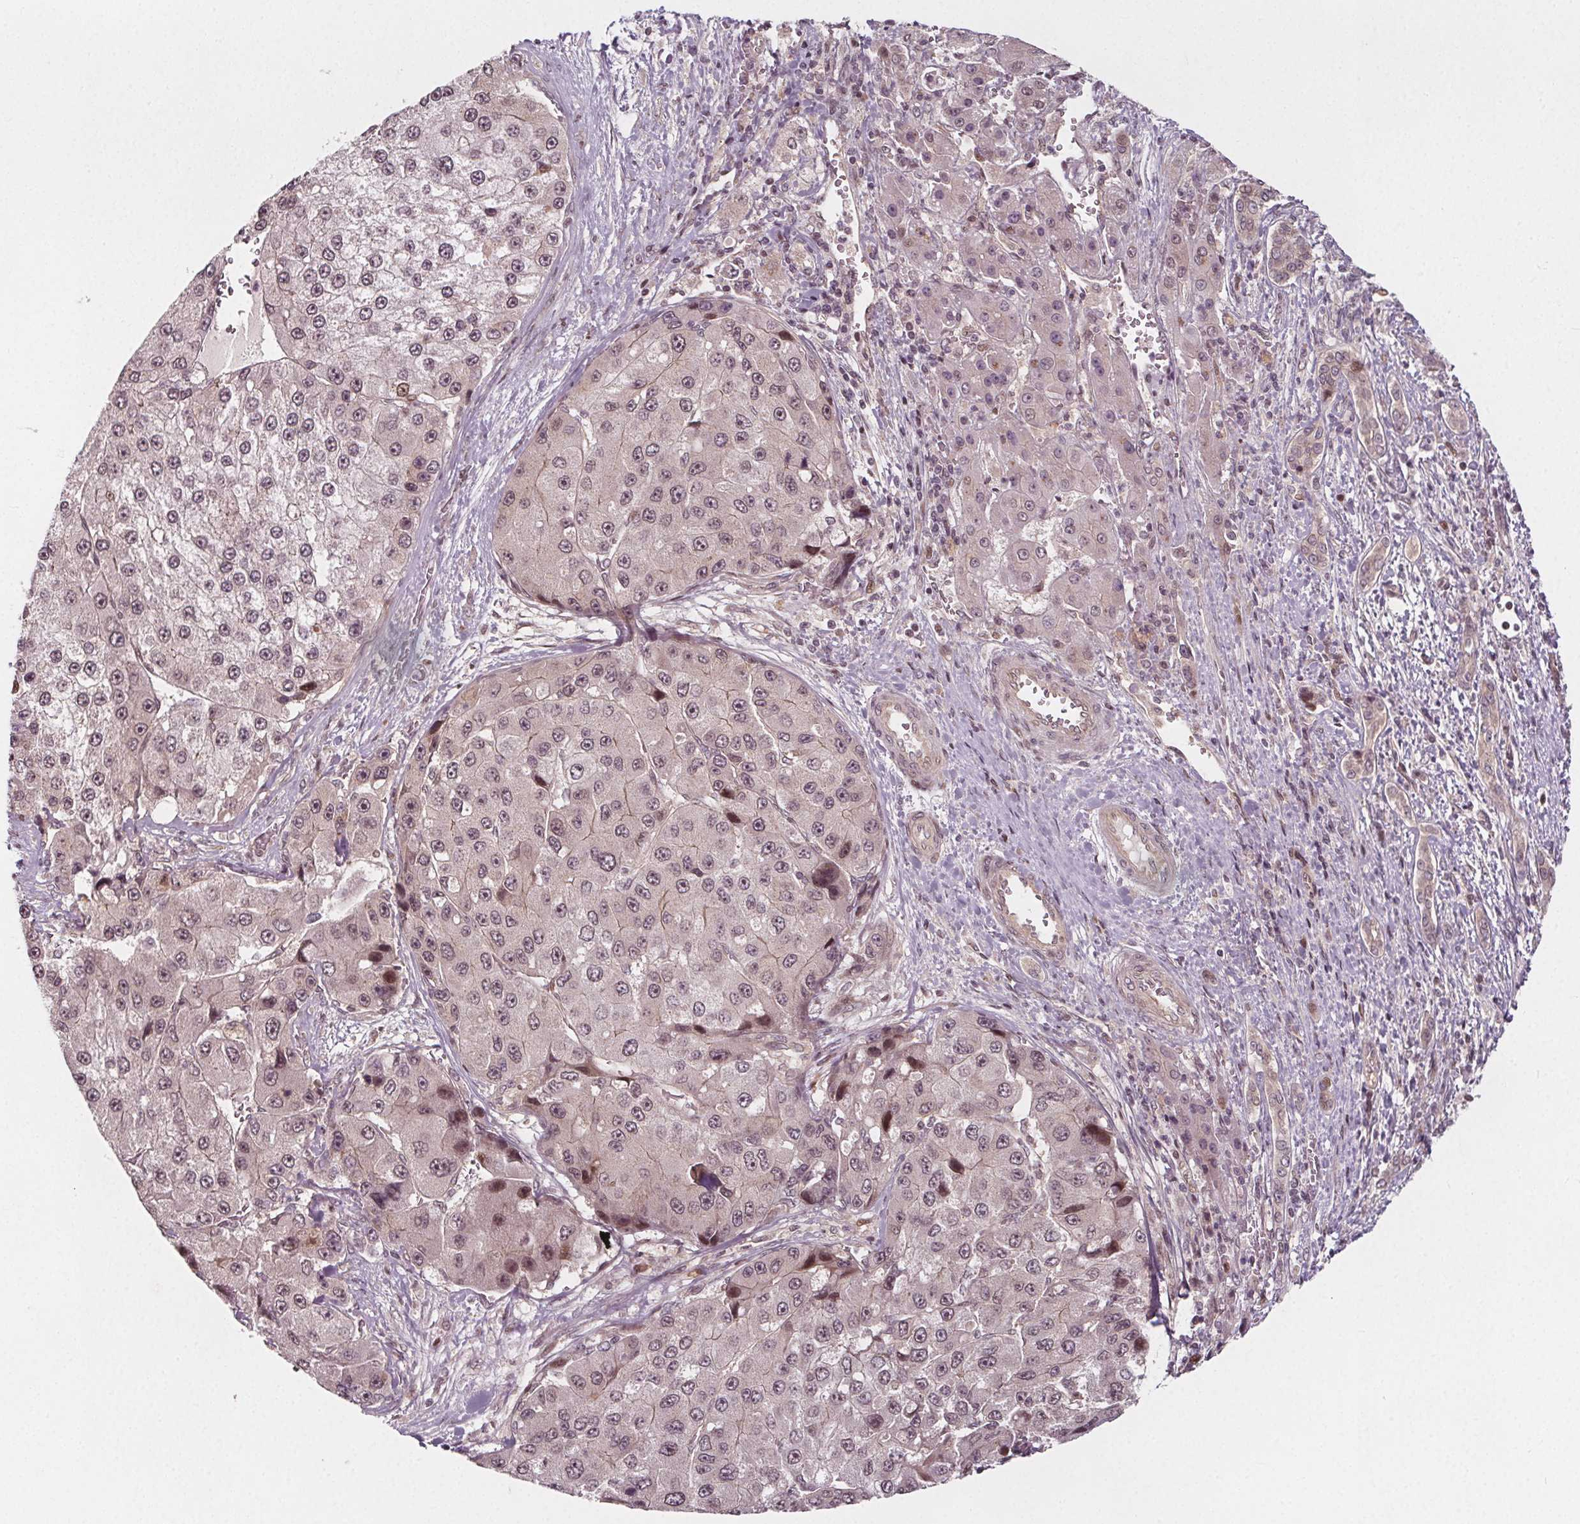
{"staining": {"intensity": "moderate", "quantity": "<25%", "location": "nuclear"}, "tissue": "liver cancer", "cell_type": "Tumor cells", "image_type": "cancer", "snomed": [{"axis": "morphology", "description": "Carcinoma, Hepatocellular, NOS"}, {"axis": "topography", "description": "Liver"}], "caption": "About <25% of tumor cells in human liver cancer show moderate nuclear protein expression as visualized by brown immunohistochemical staining.", "gene": "AKT1S1", "patient": {"sex": "female", "age": 73}}